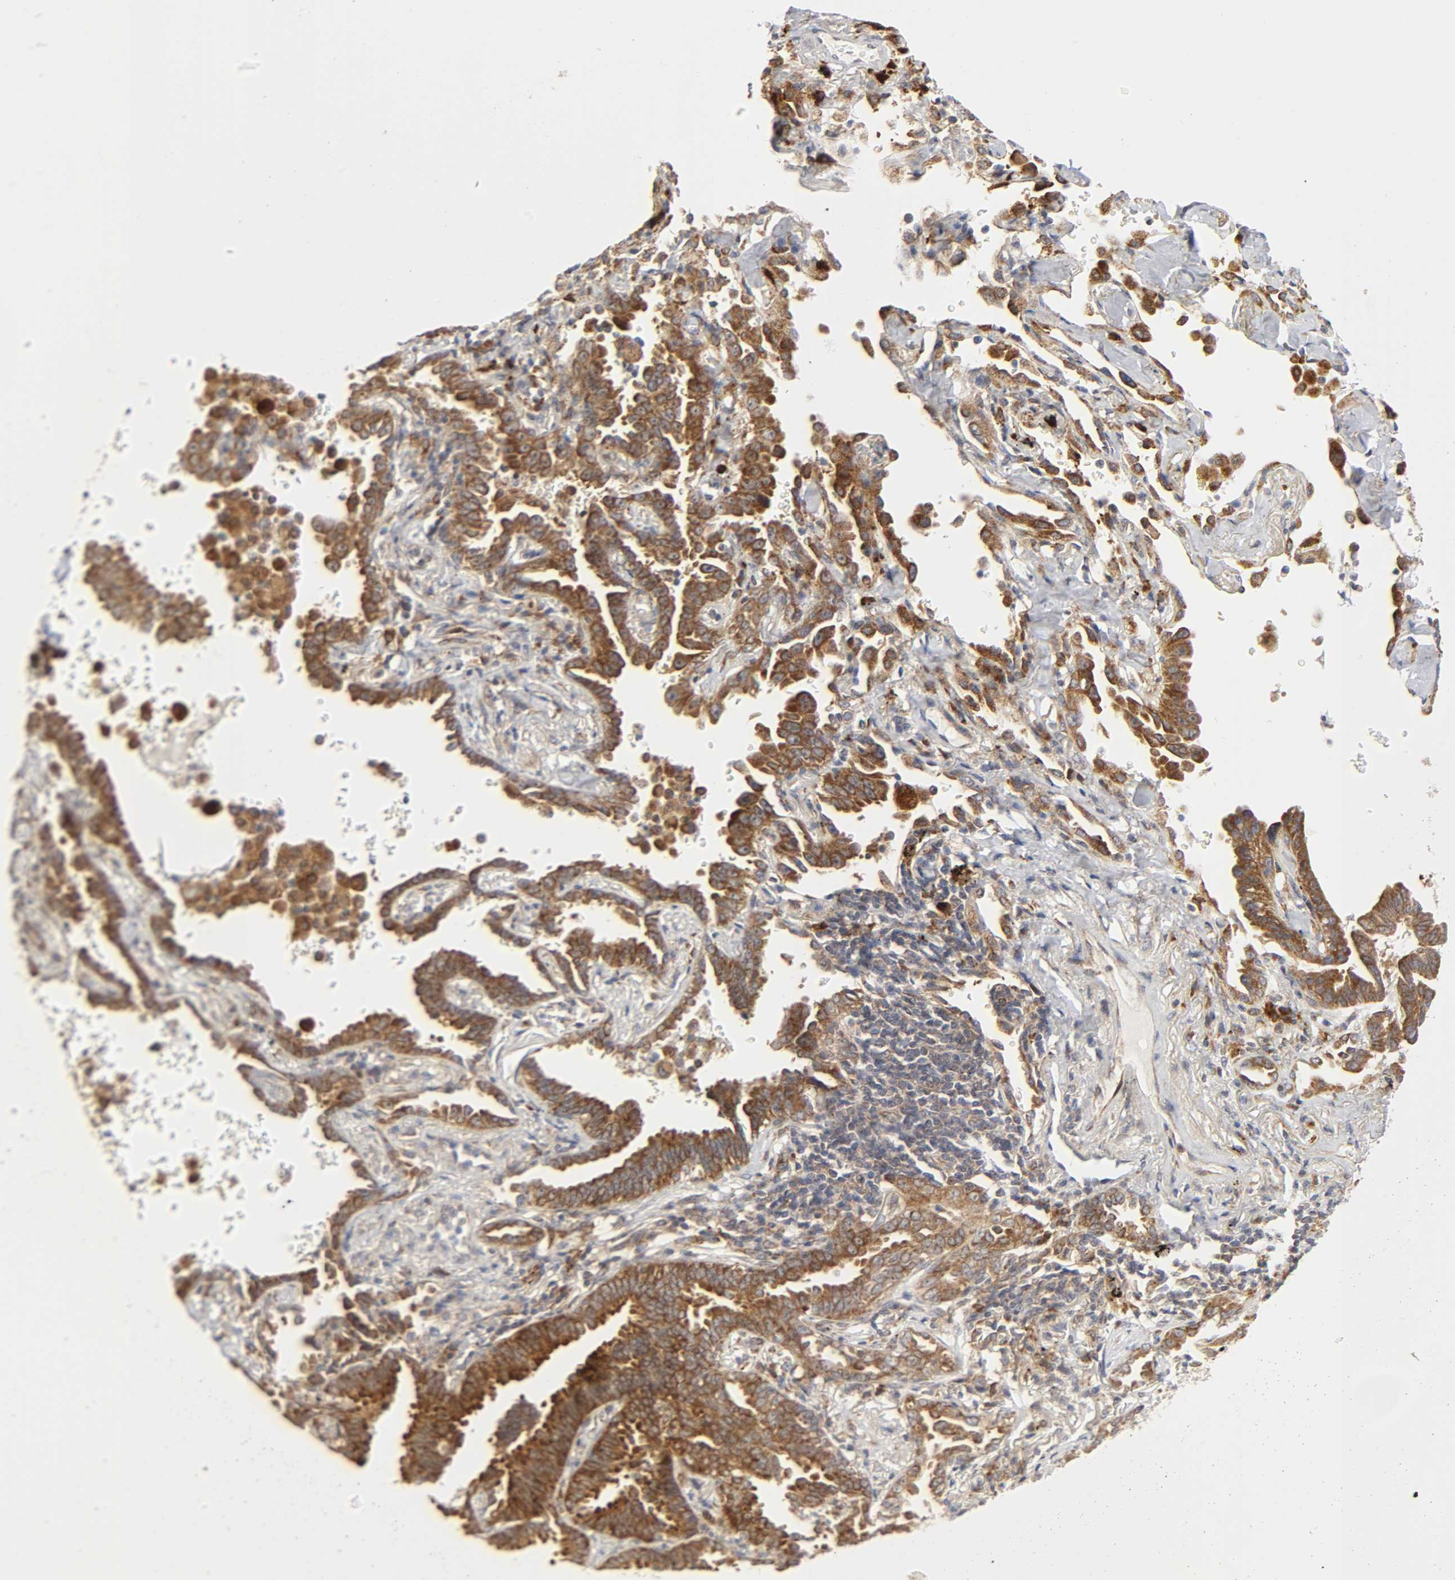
{"staining": {"intensity": "strong", "quantity": ">75%", "location": "cytoplasmic/membranous"}, "tissue": "lung cancer", "cell_type": "Tumor cells", "image_type": "cancer", "snomed": [{"axis": "morphology", "description": "Adenocarcinoma, NOS"}, {"axis": "topography", "description": "Lung"}], "caption": "Immunohistochemical staining of lung cancer (adenocarcinoma) exhibits high levels of strong cytoplasmic/membranous protein positivity in approximately >75% of tumor cells. (brown staining indicates protein expression, while blue staining denotes nuclei).", "gene": "BAX", "patient": {"sex": "female", "age": 64}}